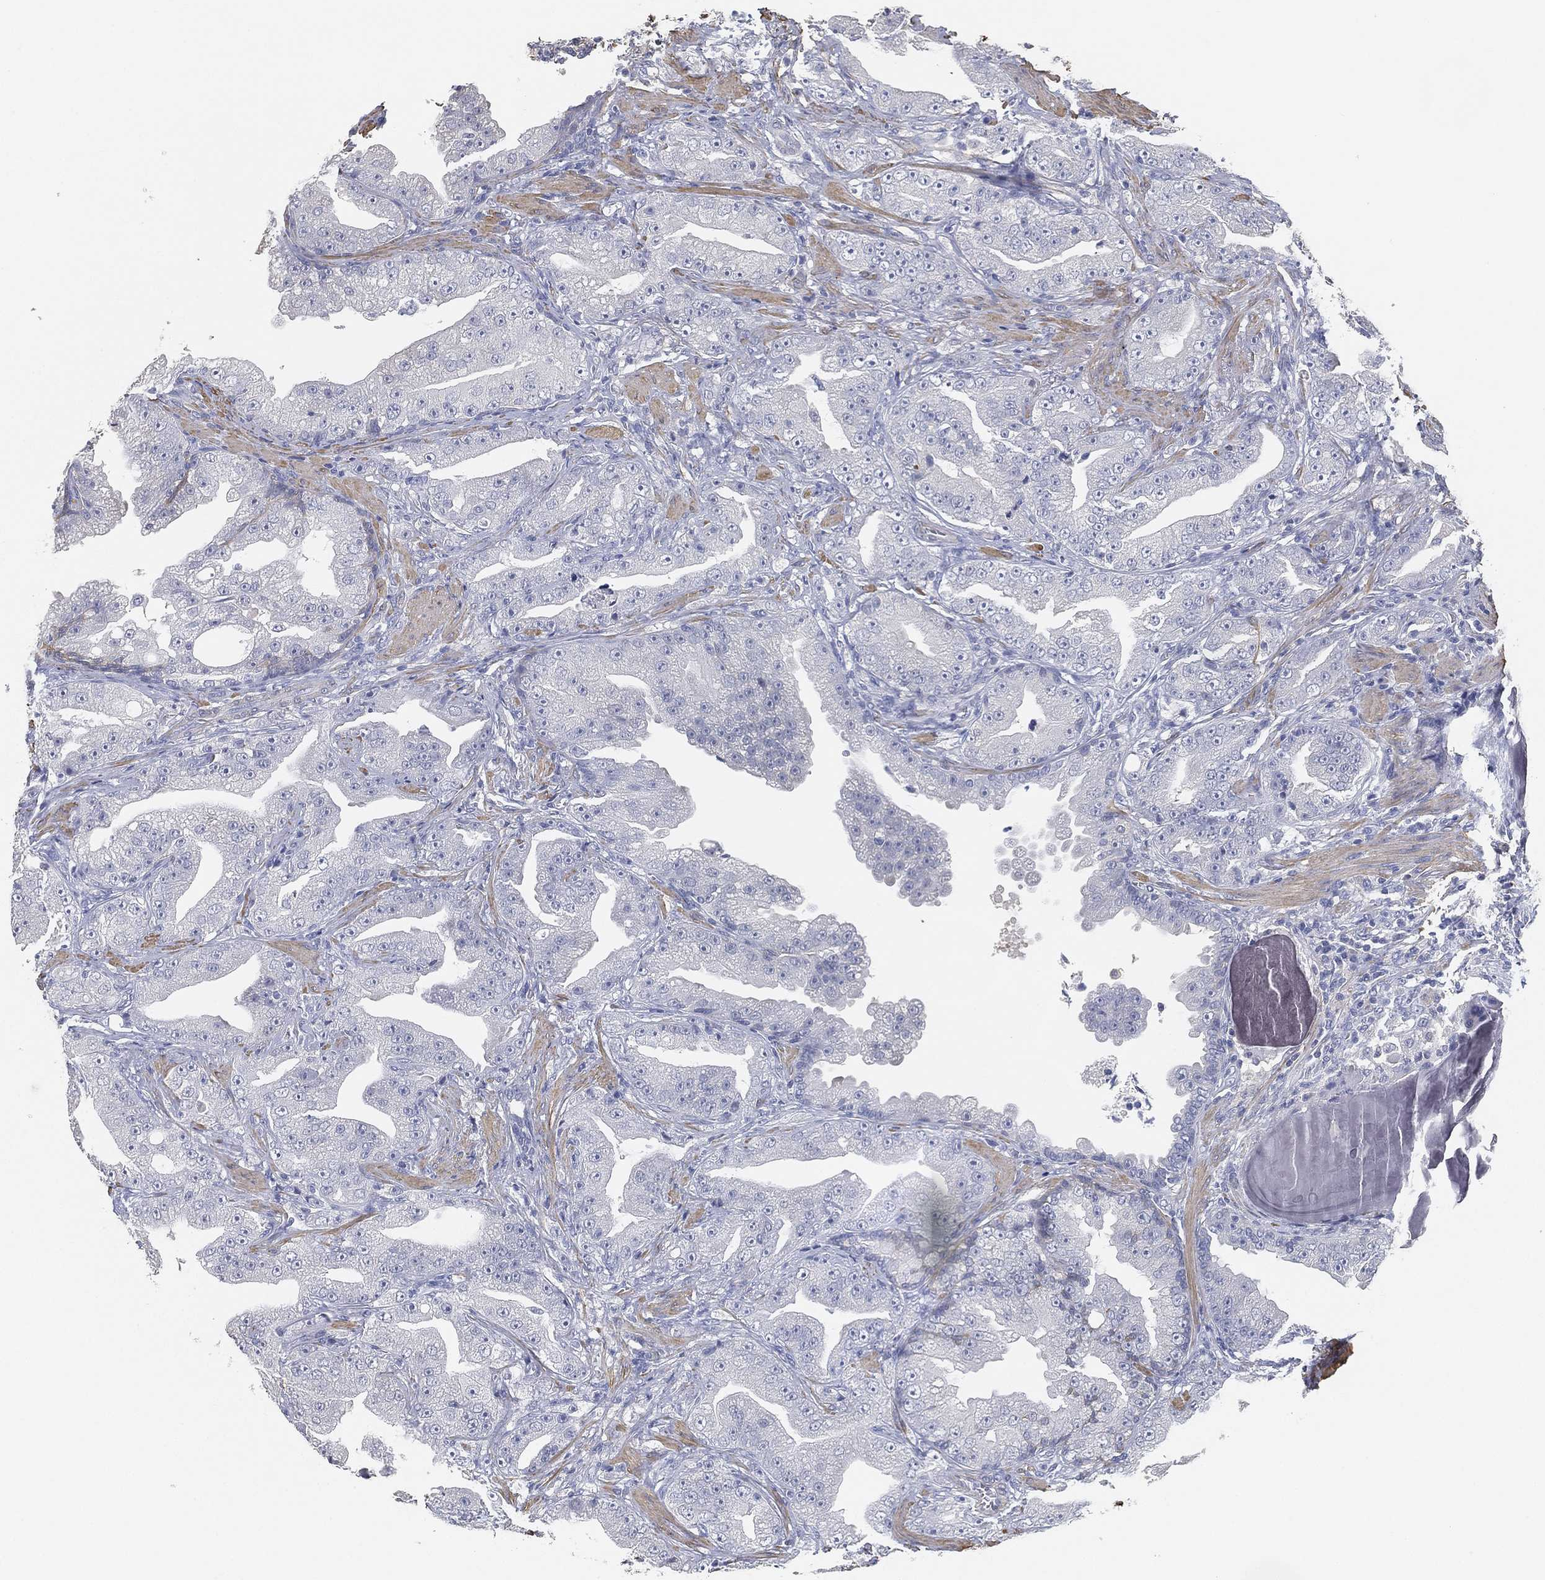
{"staining": {"intensity": "negative", "quantity": "none", "location": "none"}, "tissue": "prostate cancer", "cell_type": "Tumor cells", "image_type": "cancer", "snomed": [{"axis": "morphology", "description": "Adenocarcinoma, Low grade"}, {"axis": "topography", "description": "Prostate"}], "caption": "A photomicrograph of prostate low-grade adenocarcinoma stained for a protein displays no brown staining in tumor cells.", "gene": "GPR61", "patient": {"sex": "male", "age": 62}}